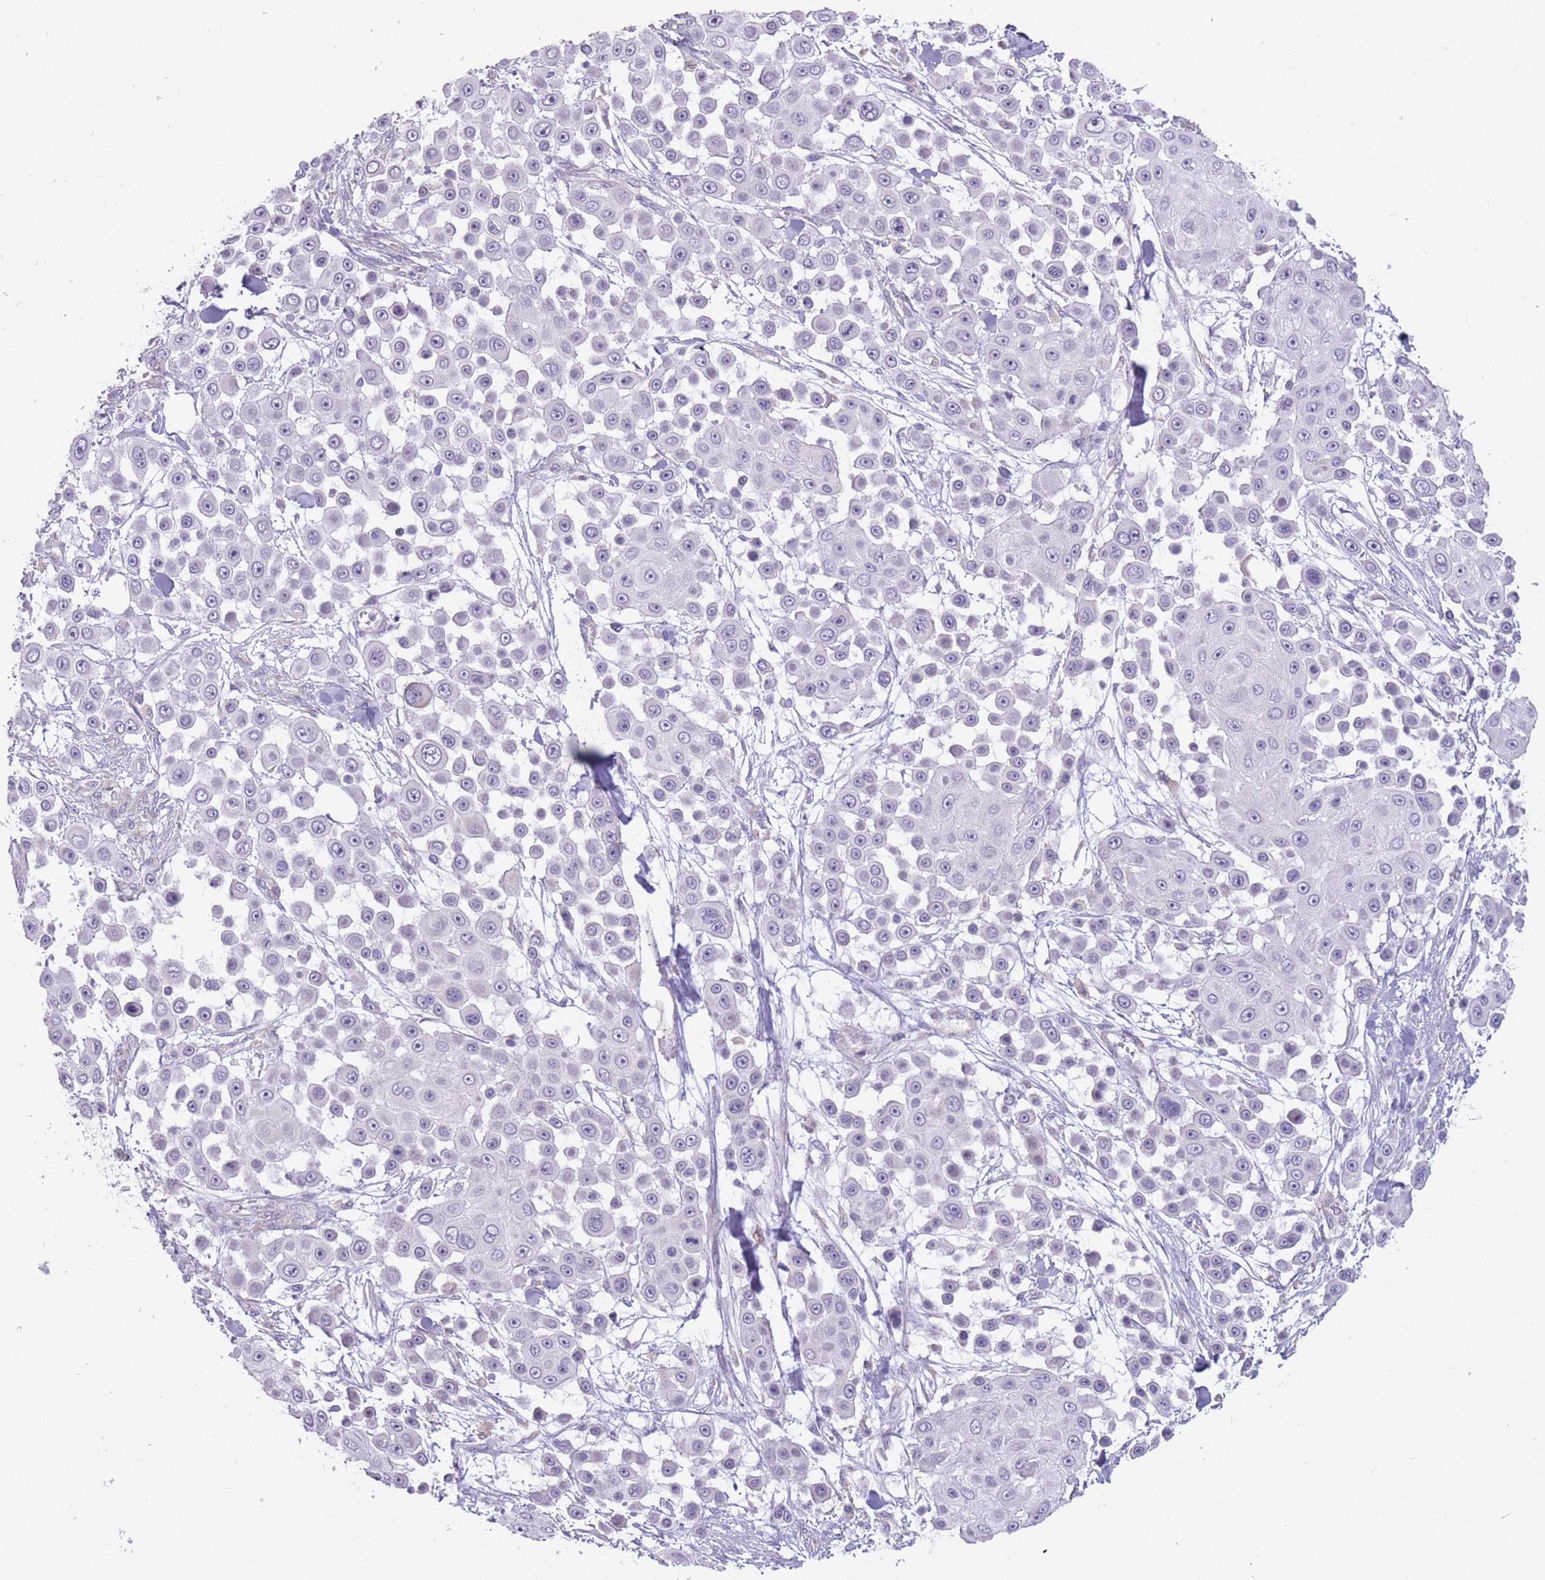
{"staining": {"intensity": "negative", "quantity": "none", "location": "none"}, "tissue": "skin cancer", "cell_type": "Tumor cells", "image_type": "cancer", "snomed": [{"axis": "morphology", "description": "Squamous cell carcinoma, NOS"}, {"axis": "topography", "description": "Skin"}], "caption": "This image is of skin cancer stained with IHC to label a protein in brown with the nuclei are counter-stained blue. There is no positivity in tumor cells.", "gene": "TRAPPC5", "patient": {"sex": "male", "age": 67}}